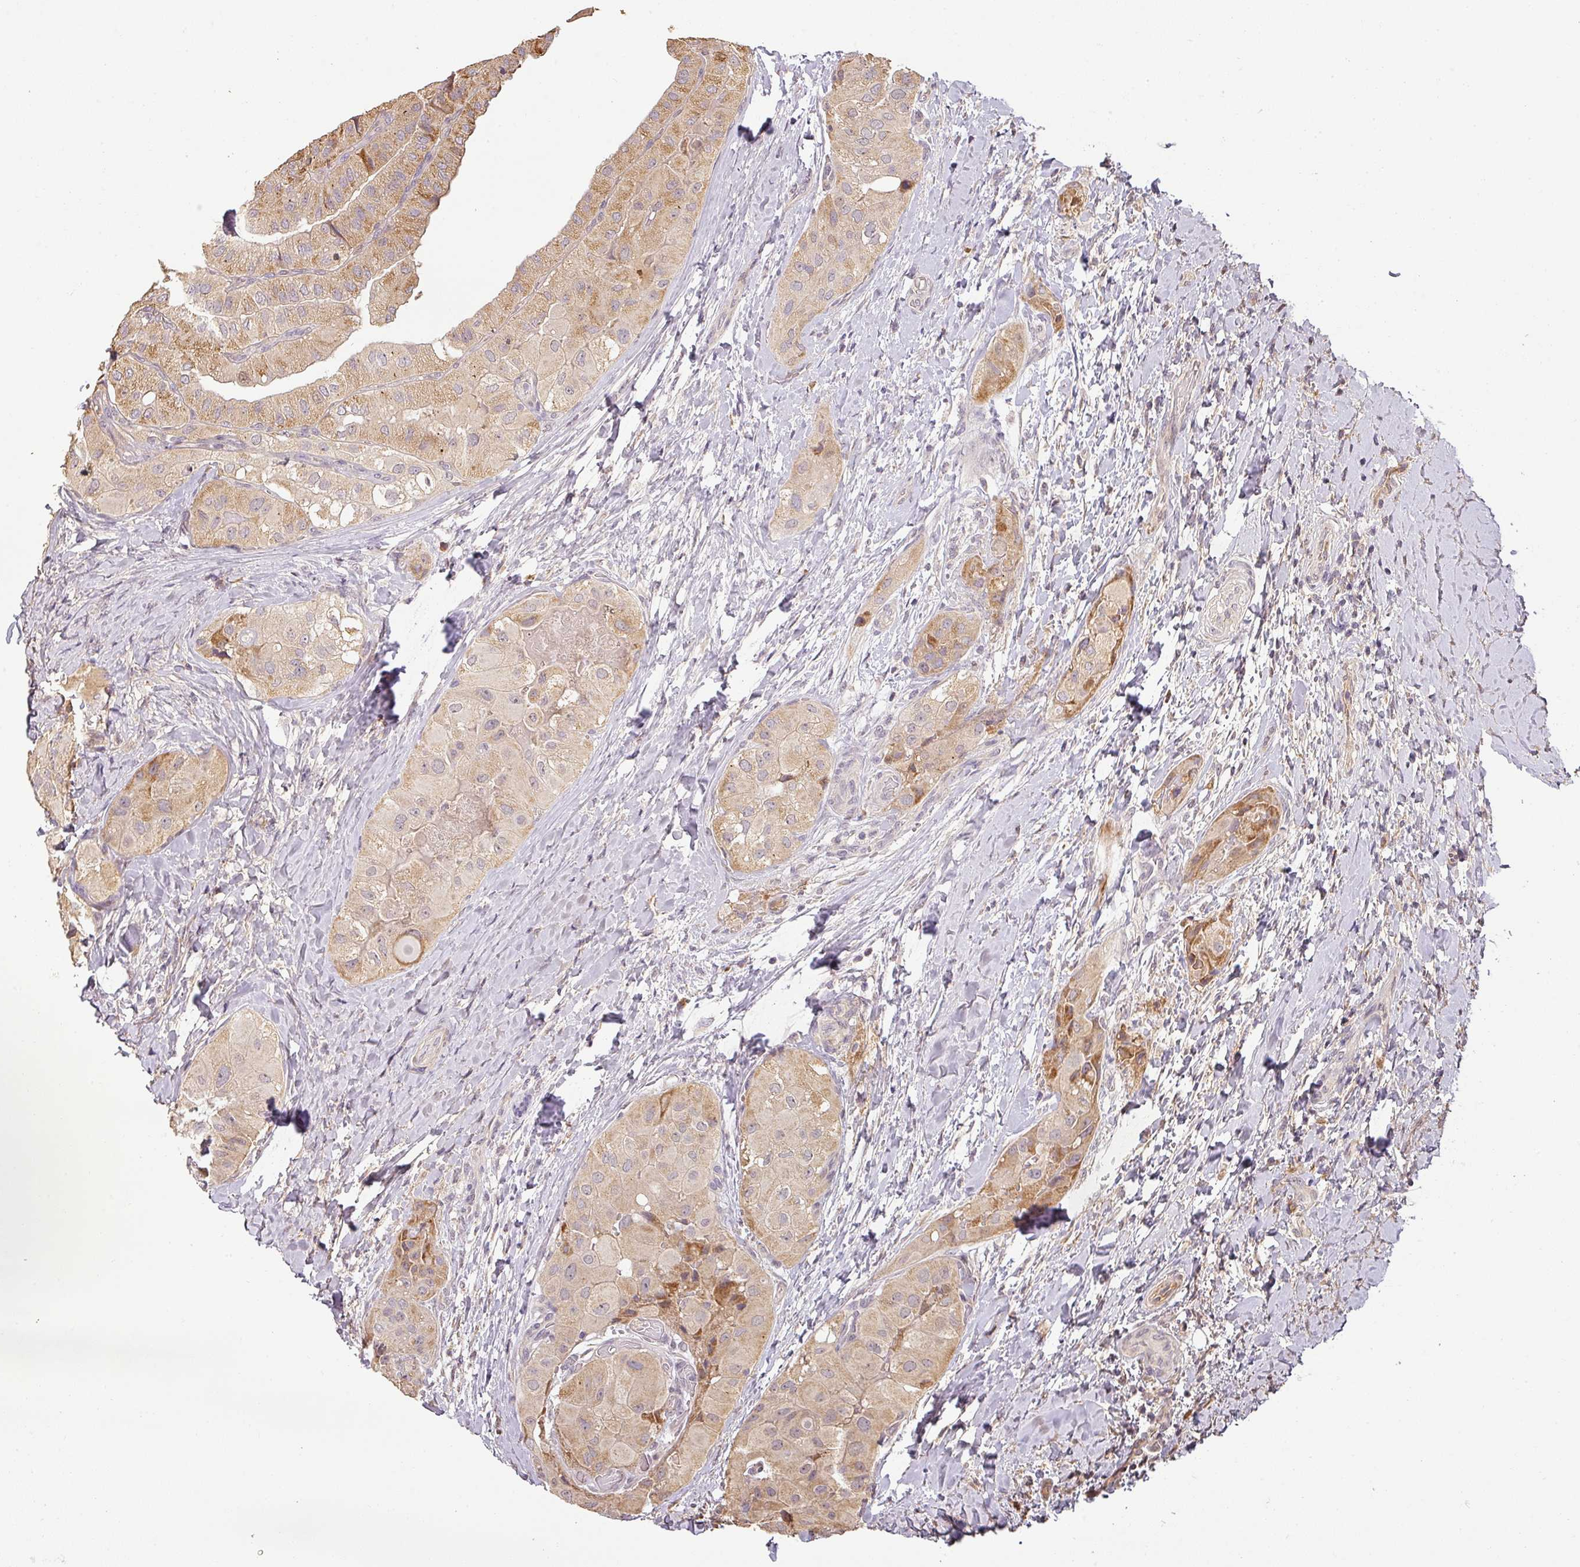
{"staining": {"intensity": "moderate", "quantity": "25%-75%", "location": "cytoplasmic/membranous"}, "tissue": "thyroid cancer", "cell_type": "Tumor cells", "image_type": "cancer", "snomed": [{"axis": "morphology", "description": "Normal tissue, NOS"}, {"axis": "morphology", "description": "Papillary adenocarcinoma, NOS"}, {"axis": "topography", "description": "Thyroid gland"}], "caption": "An image of human thyroid papillary adenocarcinoma stained for a protein reveals moderate cytoplasmic/membranous brown staining in tumor cells.", "gene": "BPIFB3", "patient": {"sex": "female", "age": 59}}